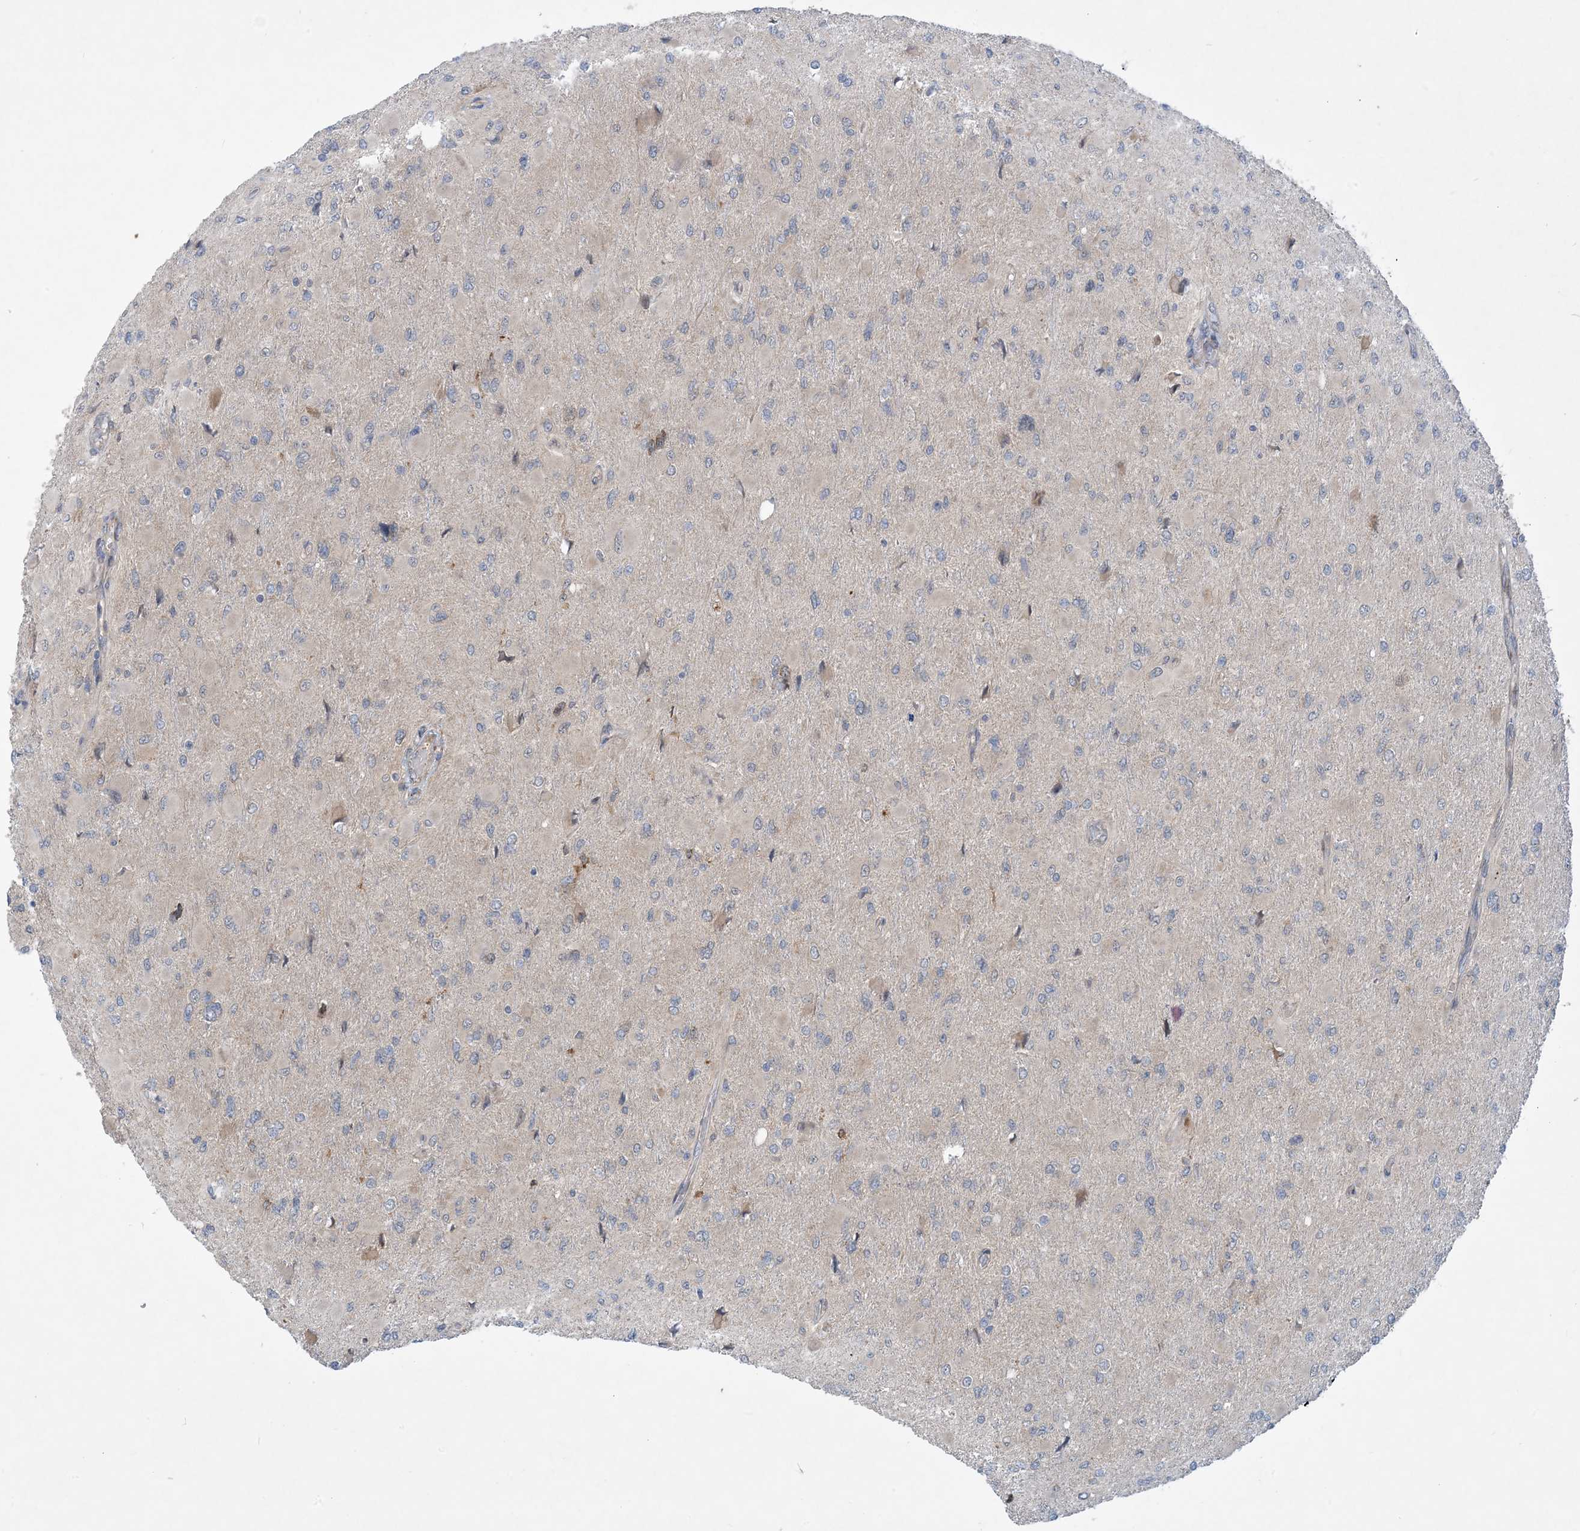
{"staining": {"intensity": "negative", "quantity": "none", "location": "none"}, "tissue": "glioma", "cell_type": "Tumor cells", "image_type": "cancer", "snomed": [{"axis": "morphology", "description": "Glioma, malignant, High grade"}, {"axis": "topography", "description": "Cerebral cortex"}], "caption": "Tumor cells show no significant protein positivity in glioma.", "gene": "PHOSPHO2", "patient": {"sex": "female", "age": 36}}